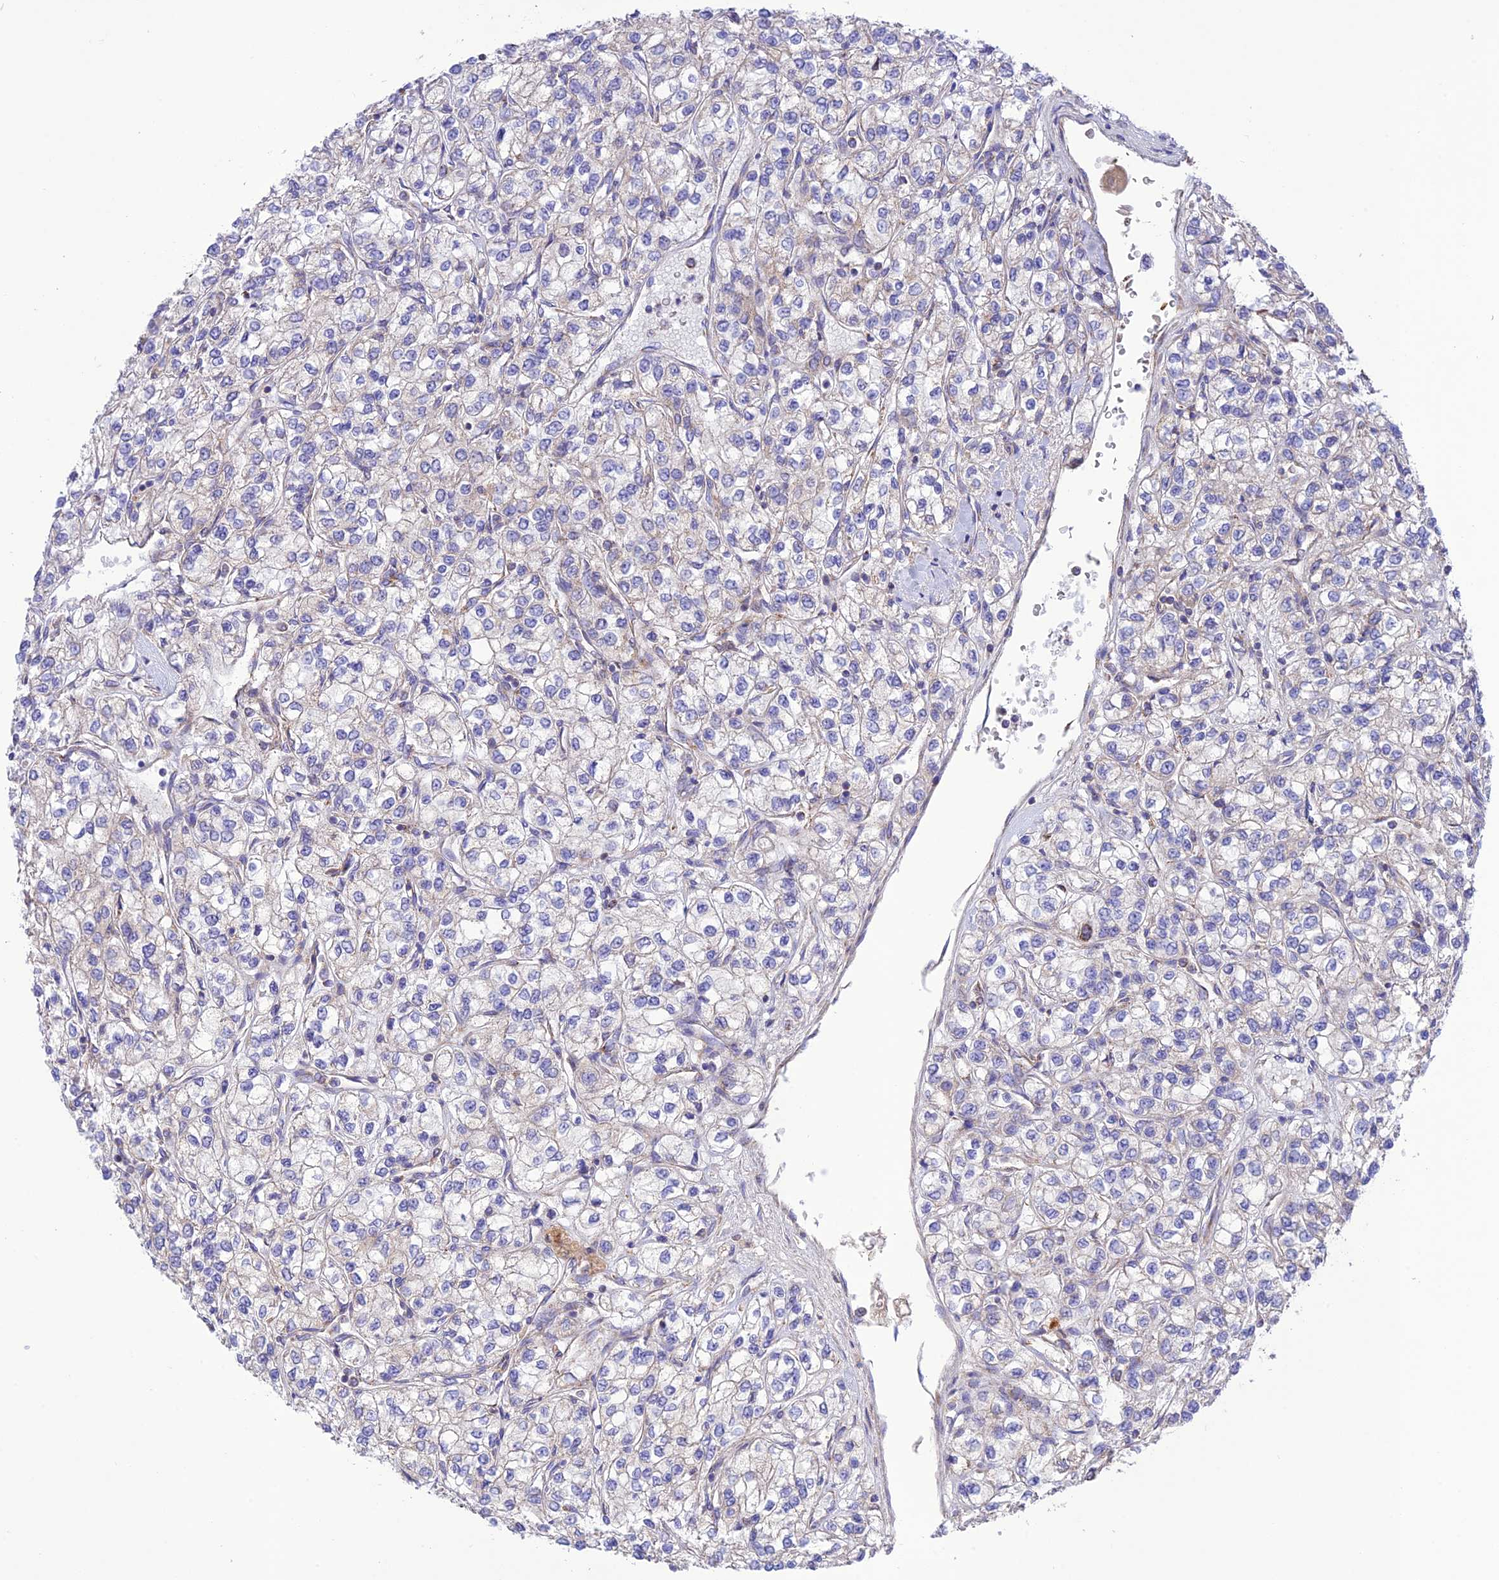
{"staining": {"intensity": "negative", "quantity": "none", "location": "none"}, "tissue": "renal cancer", "cell_type": "Tumor cells", "image_type": "cancer", "snomed": [{"axis": "morphology", "description": "Adenocarcinoma, NOS"}, {"axis": "topography", "description": "Kidney"}], "caption": "High magnification brightfield microscopy of adenocarcinoma (renal) stained with DAB (3,3'-diaminobenzidine) (brown) and counterstained with hematoxylin (blue): tumor cells show no significant positivity.", "gene": "UAP1L1", "patient": {"sex": "male", "age": 80}}